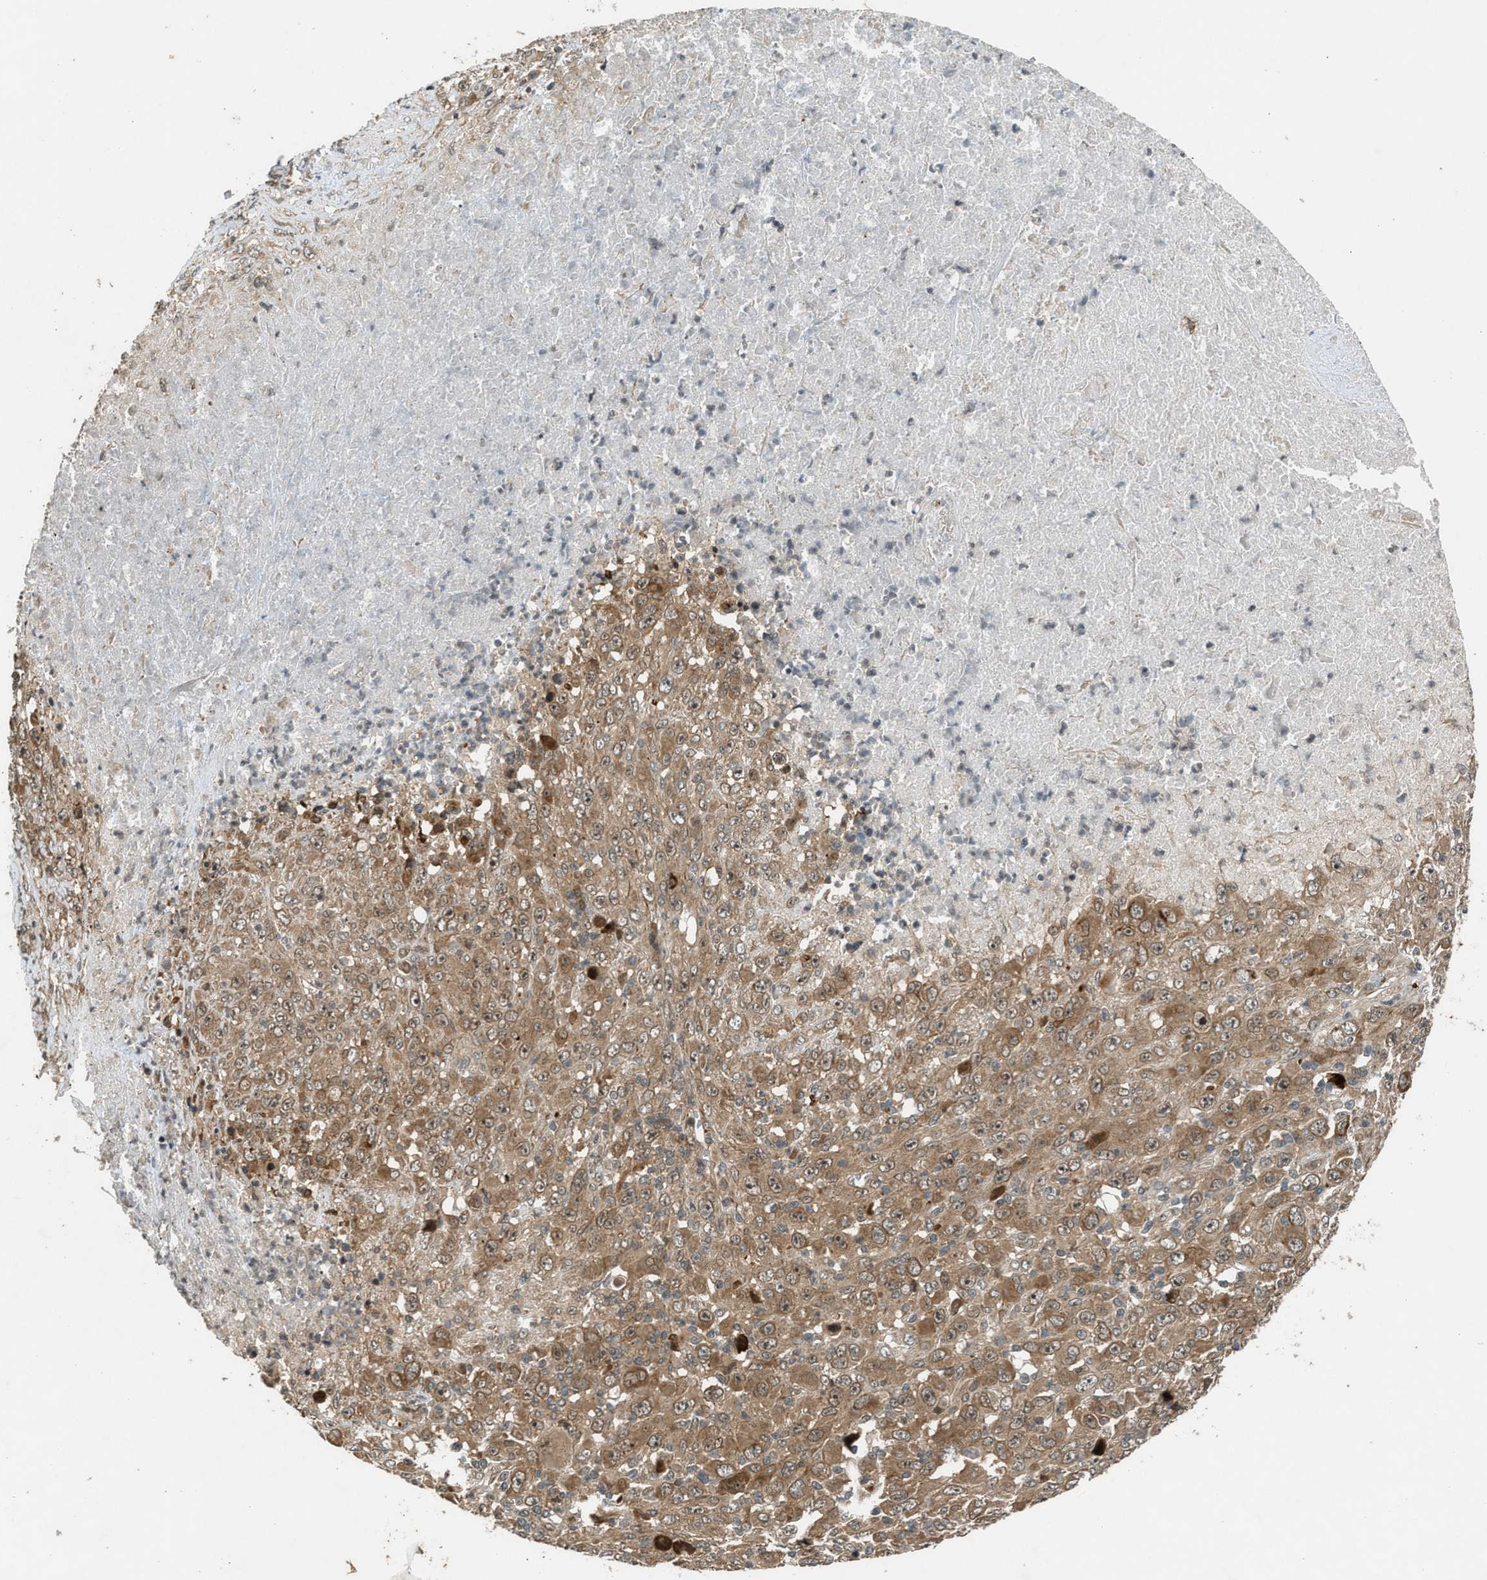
{"staining": {"intensity": "moderate", "quantity": ">75%", "location": "cytoplasmic/membranous"}, "tissue": "melanoma", "cell_type": "Tumor cells", "image_type": "cancer", "snomed": [{"axis": "morphology", "description": "Malignant melanoma, Metastatic site"}, {"axis": "topography", "description": "Skin"}], "caption": "Protein expression analysis of melanoma displays moderate cytoplasmic/membranous expression in approximately >75% of tumor cells. The staining was performed using DAB (3,3'-diaminobenzidine), with brown indicating positive protein expression. Nuclei are stained blue with hematoxylin.", "gene": "TXNL1", "patient": {"sex": "female", "age": 56}}